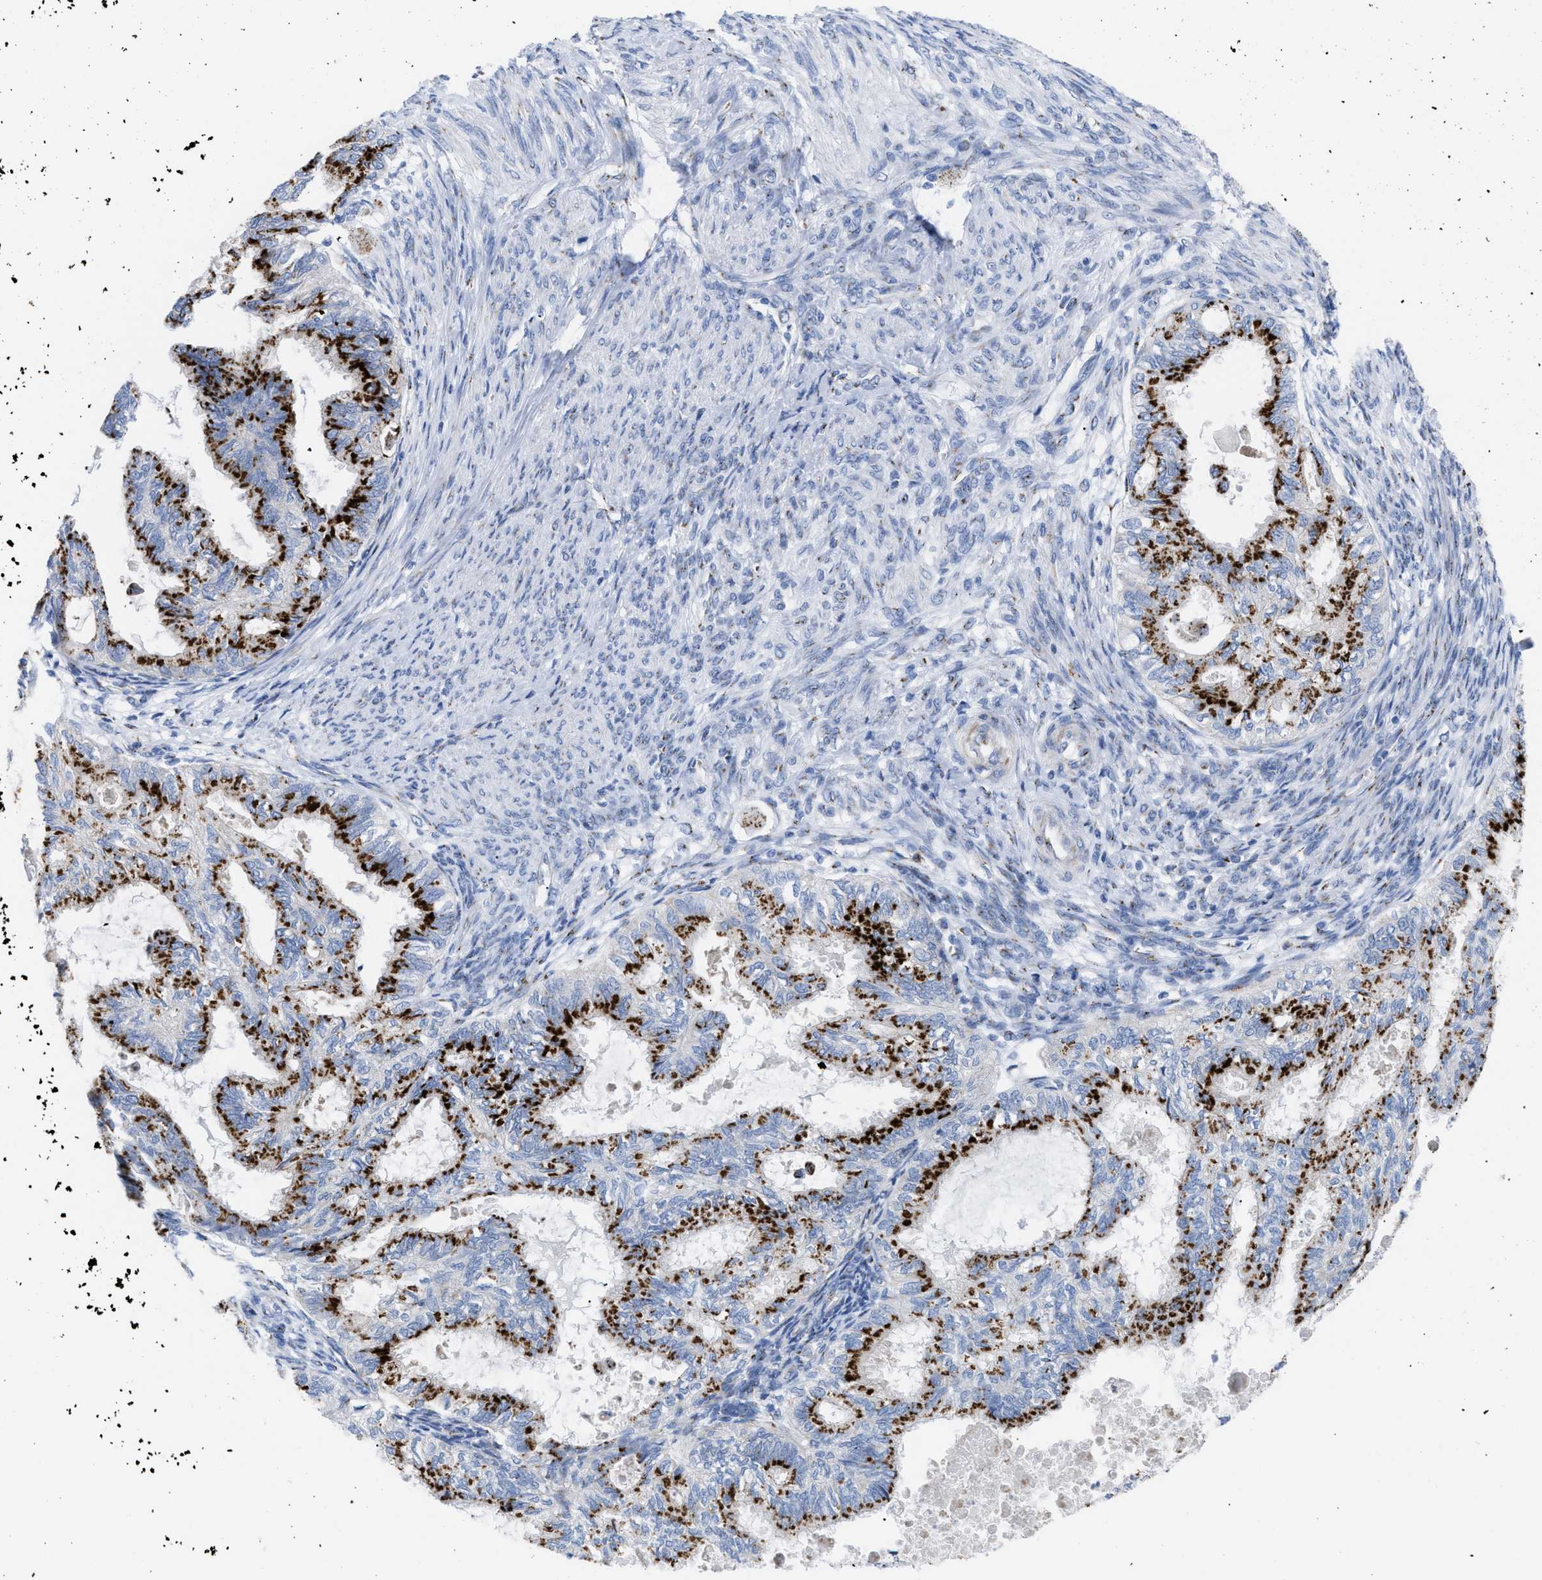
{"staining": {"intensity": "strong", "quantity": ">75%", "location": "cytoplasmic/membranous"}, "tissue": "cervical cancer", "cell_type": "Tumor cells", "image_type": "cancer", "snomed": [{"axis": "morphology", "description": "Normal tissue, NOS"}, {"axis": "morphology", "description": "Adenocarcinoma, NOS"}, {"axis": "topography", "description": "Cervix"}, {"axis": "topography", "description": "Endometrium"}], "caption": "The image shows immunohistochemical staining of cervical cancer. There is strong cytoplasmic/membranous positivity is identified in about >75% of tumor cells.", "gene": "TMEM17", "patient": {"sex": "female", "age": 86}}